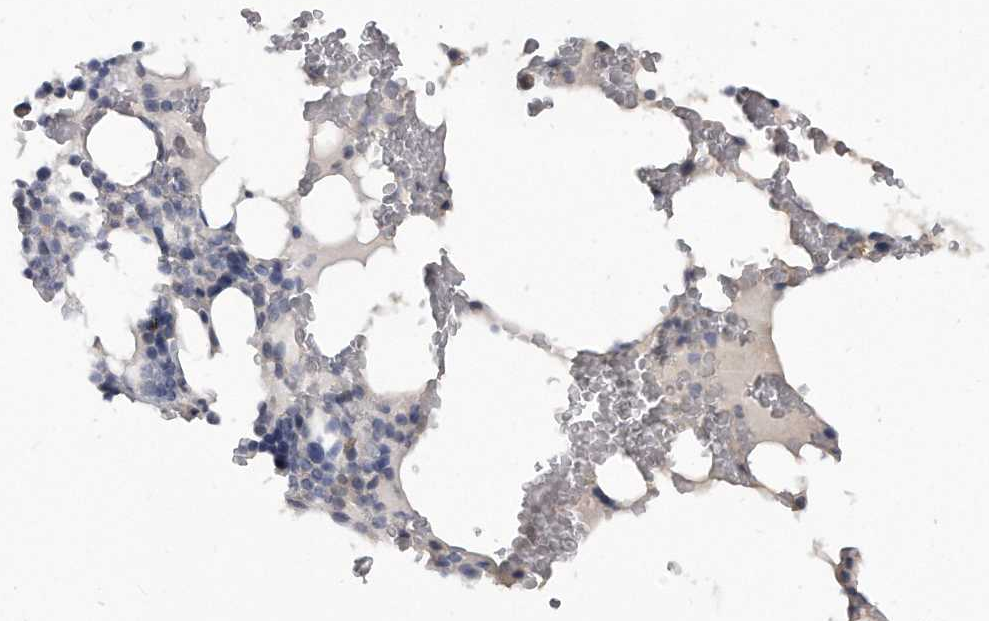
{"staining": {"intensity": "weak", "quantity": "<25%", "location": "cytoplasmic/membranous"}, "tissue": "bone marrow", "cell_type": "Hematopoietic cells", "image_type": "normal", "snomed": [{"axis": "morphology", "description": "Normal tissue, NOS"}, {"axis": "topography", "description": "Bone marrow"}], "caption": "High magnification brightfield microscopy of normal bone marrow stained with DAB (brown) and counterstained with hematoxylin (blue): hematopoietic cells show no significant staining. Brightfield microscopy of immunohistochemistry stained with DAB (brown) and hematoxylin (blue), captured at high magnification.", "gene": "KLHL7", "patient": {"sex": "male", "age": 58}}